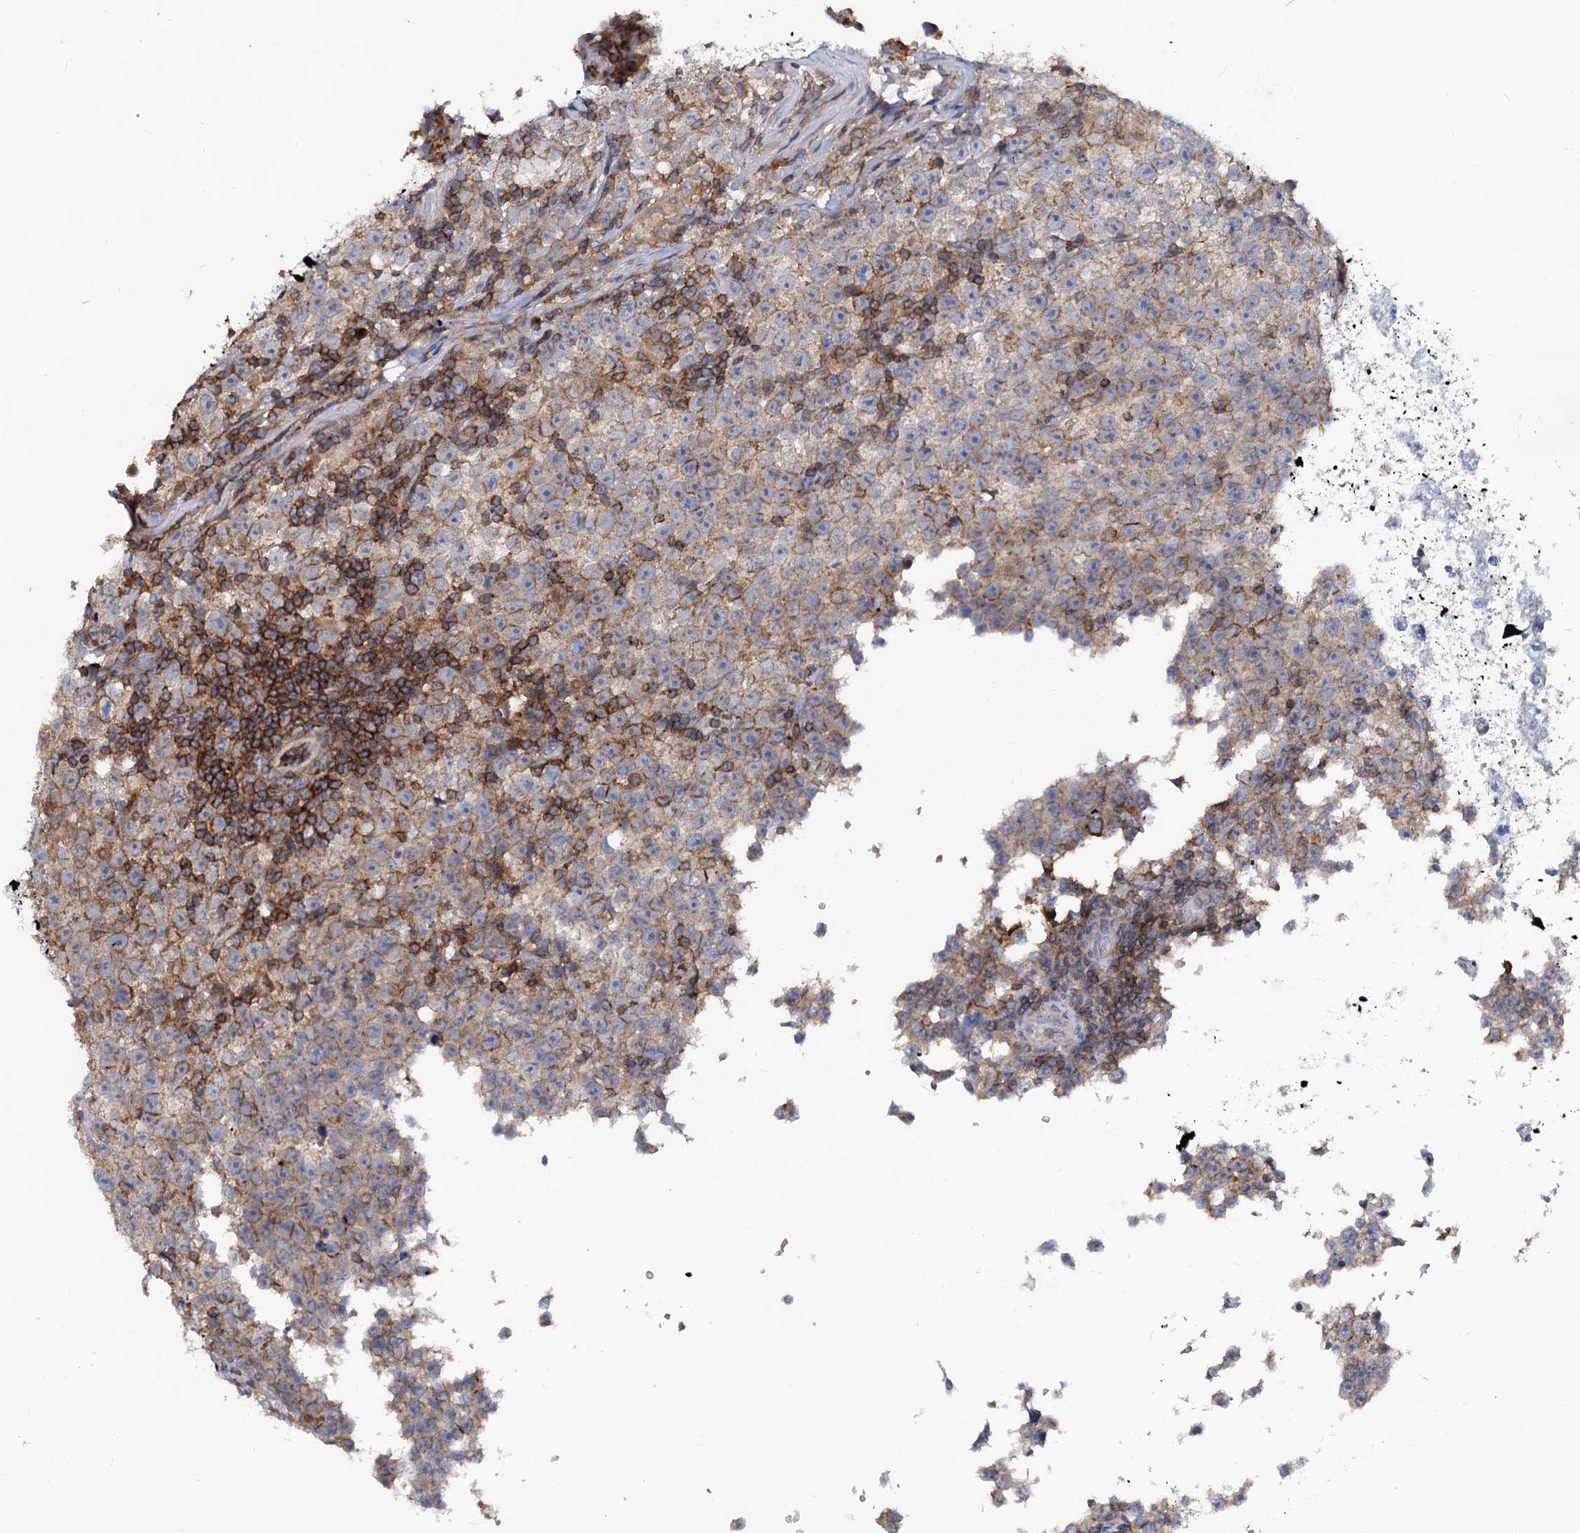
{"staining": {"intensity": "moderate", "quantity": "25%-75%", "location": "cytoplasmic/membranous"}, "tissue": "testis cancer", "cell_type": "Tumor cells", "image_type": "cancer", "snomed": [{"axis": "morphology", "description": "Normal tissue, NOS"}, {"axis": "morphology", "description": "Seminoma, NOS"}, {"axis": "topography", "description": "Testis"}], "caption": "A brown stain highlights moderate cytoplasmic/membranous positivity of a protein in testis cancer tumor cells.", "gene": "LRCH4", "patient": {"sex": "male", "age": 43}}